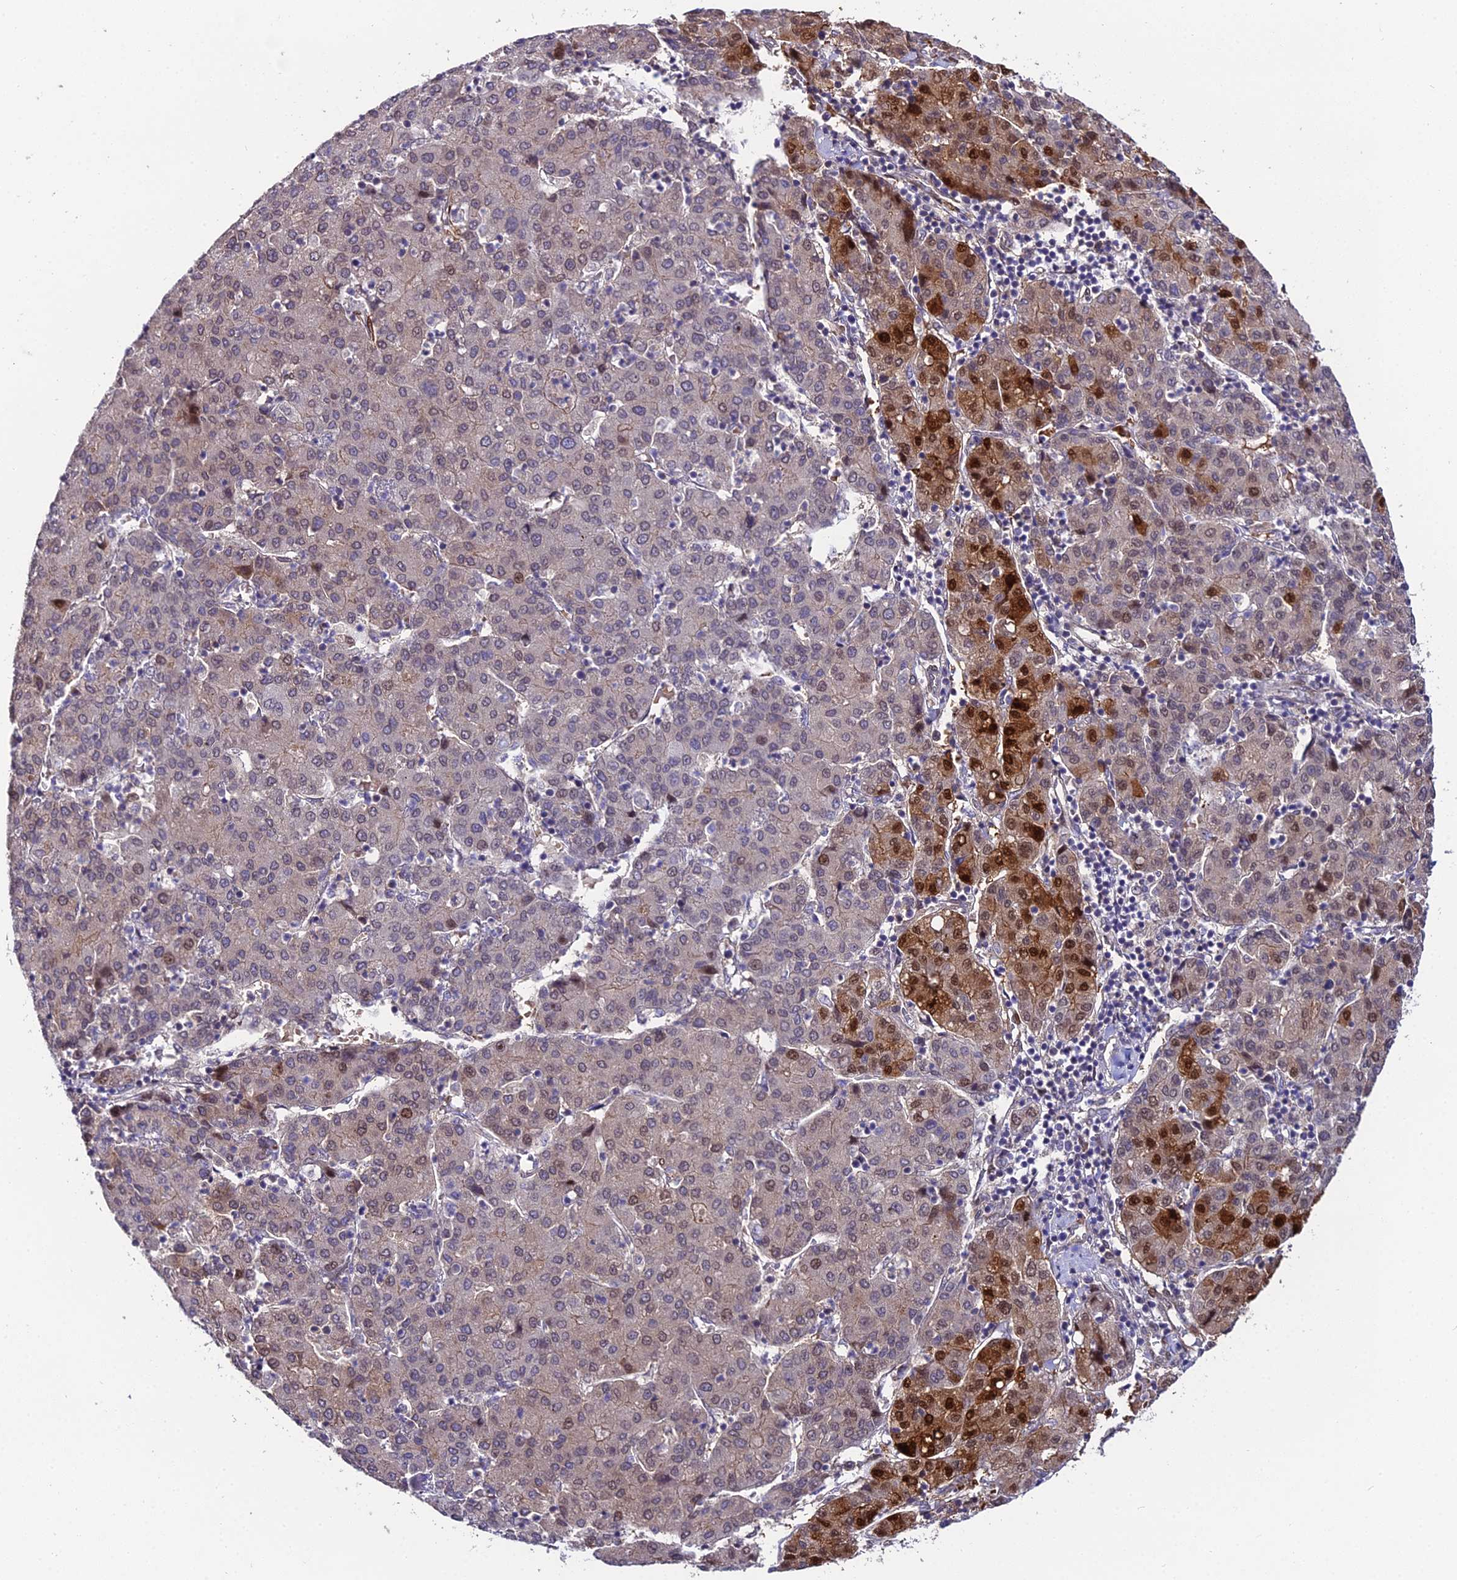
{"staining": {"intensity": "strong", "quantity": "<25%", "location": "cytoplasmic/membranous,nuclear"}, "tissue": "liver cancer", "cell_type": "Tumor cells", "image_type": "cancer", "snomed": [{"axis": "morphology", "description": "Carcinoma, Hepatocellular, NOS"}, {"axis": "topography", "description": "Liver"}], "caption": "About <25% of tumor cells in liver cancer (hepatocellular carcinoma) show strong cytoplasmic/membranous and nuclear protein positivity as visualized by brown immunohistochemical staining.", "gene": "DDX19A", "patient": {"sex": "male", "age": 65}}